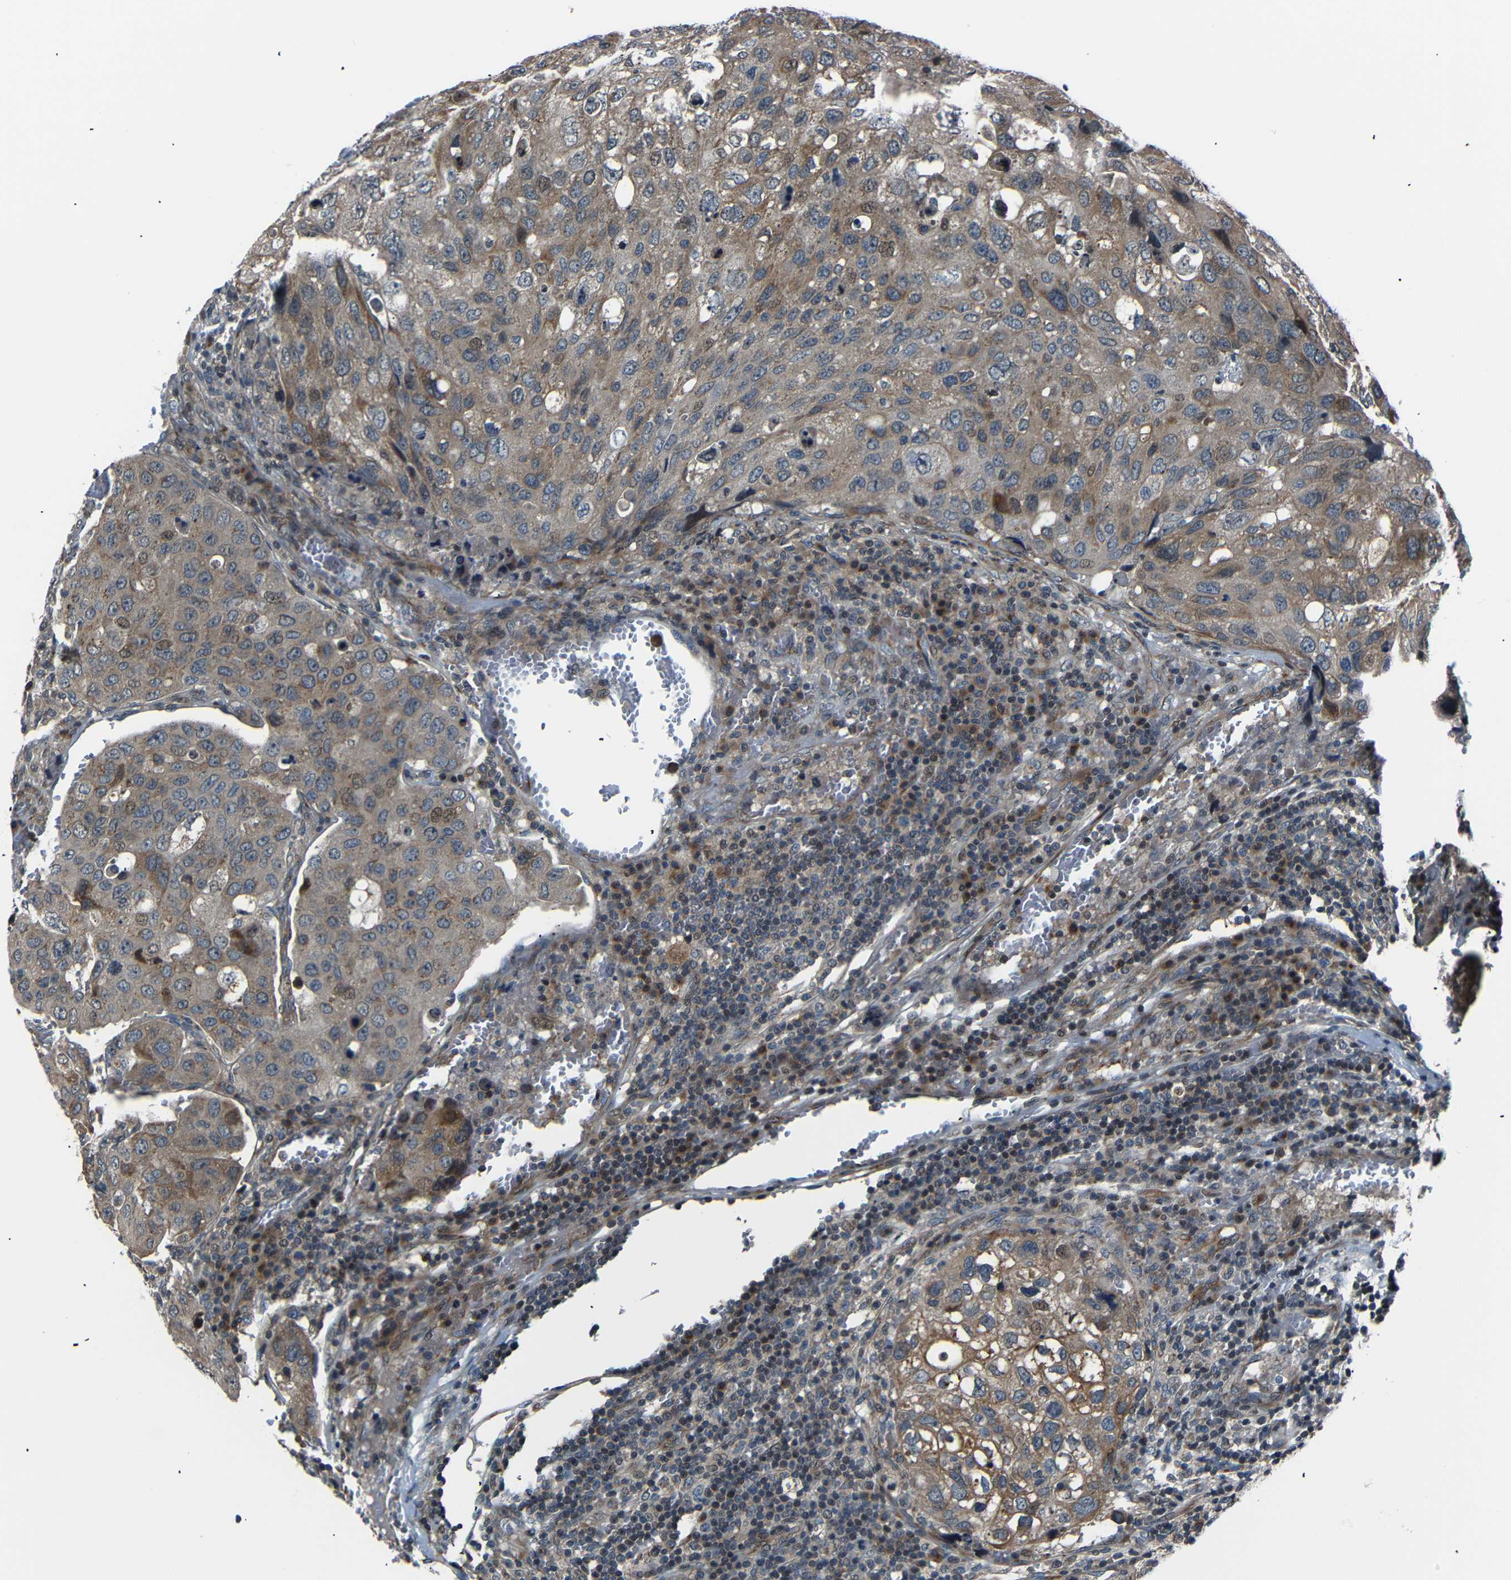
{"staining": {"intensity": "weak", "quantity": ">75%", "location": "cytoplasmic/membranous,nuclear"}, "tissue": "urothelial cancer", "cell_type": "Tumor cells", "image_type": "cancer", "snomed": [{"axis": "morphology", "description": "Urothelial carcinoma, High grade"}, {"axis": "topography", "description": "Lymph node"}, {"axis": "topography", "description": "Urinary bladder"}], "caption": "This histopathology image demonstrates urothelial cancer stained with IHC to label a protein in brown. The cytoplasmic/membranous and nuclear of tumor cells show weak positivity for the protein. Nuclei are counter-stained blue.", "gene": "AKAP9", "patient": {"sex": "male", "age": 51}}